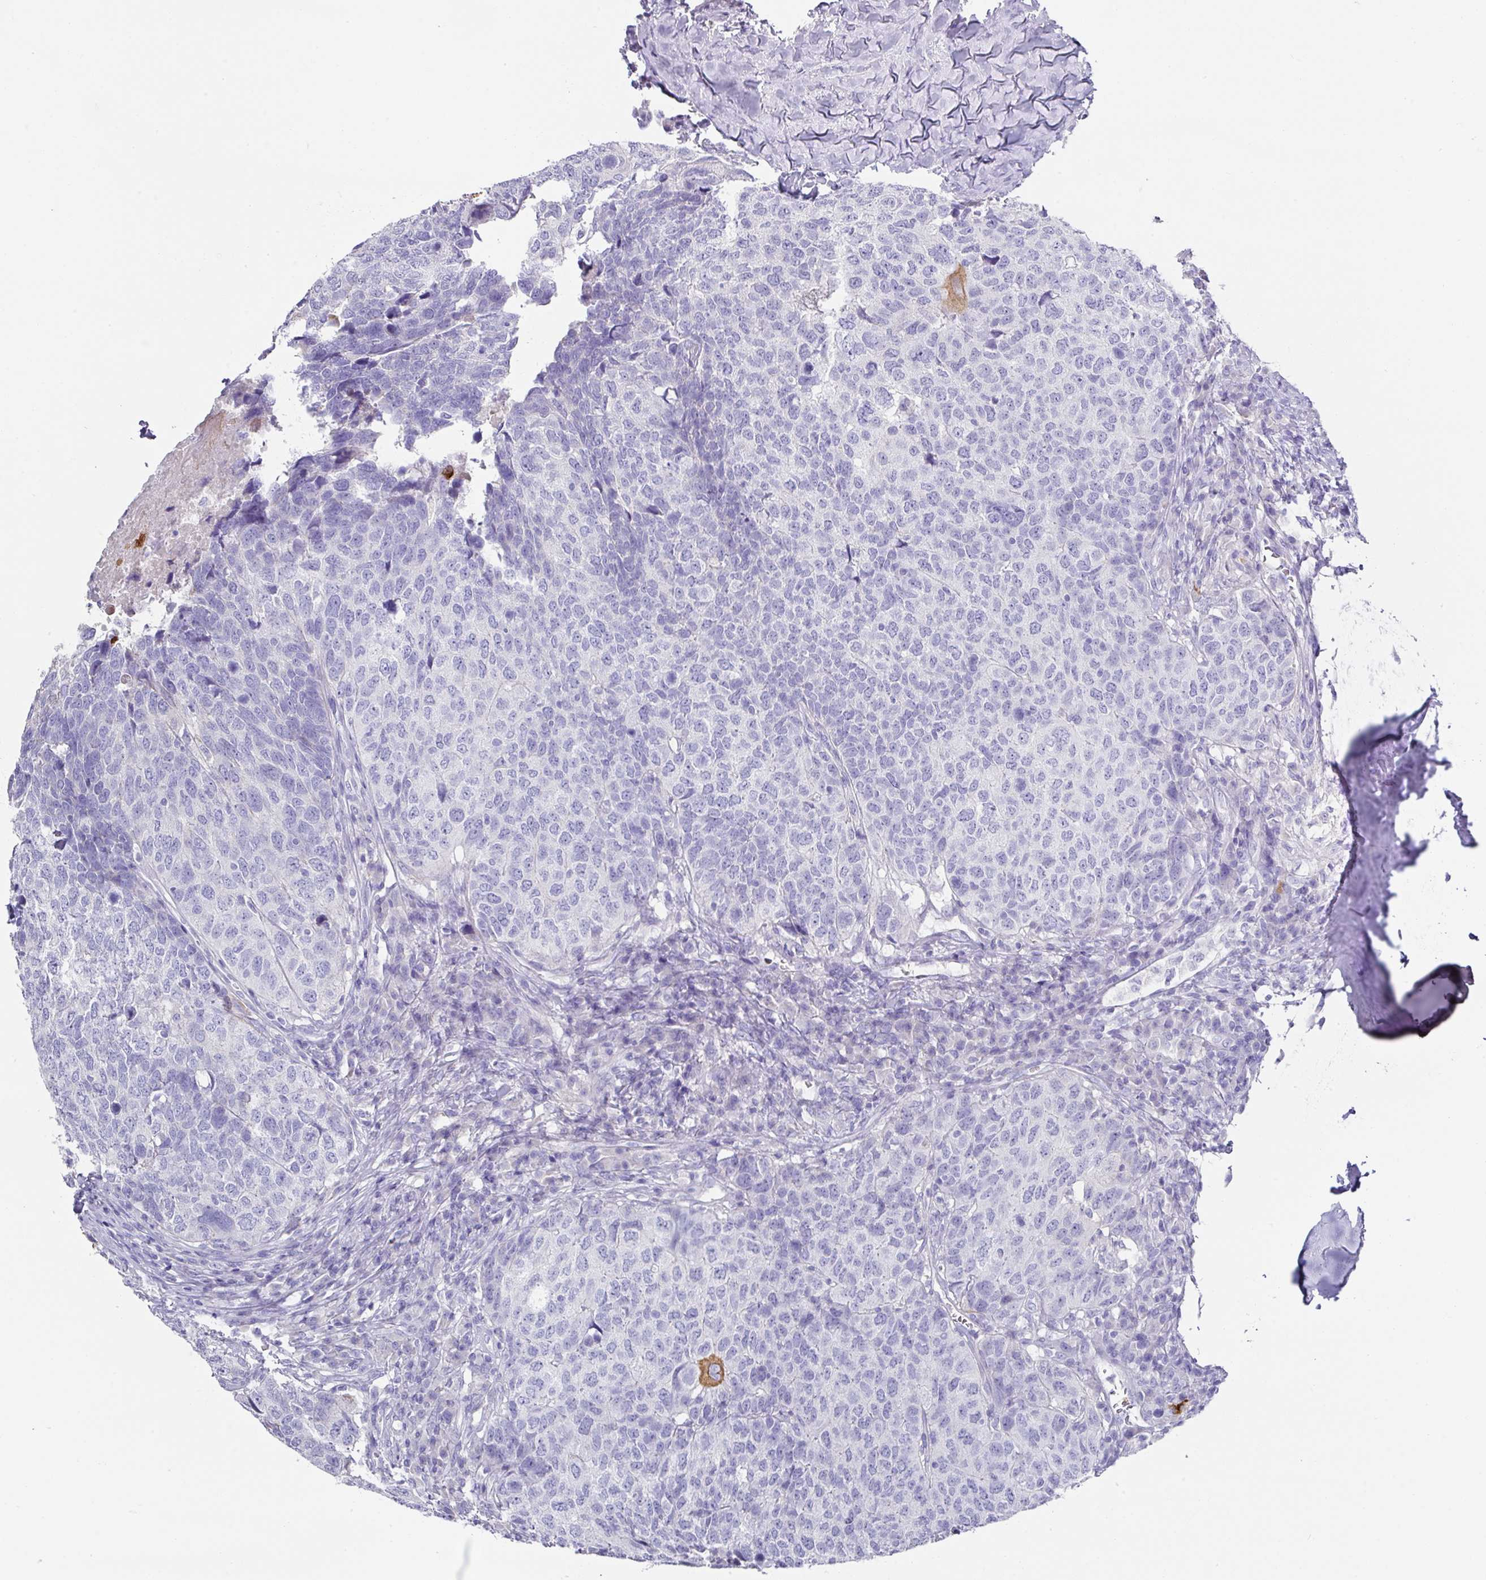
{"staining": {"intensity": "negative", "quantity": "none", "location": "none"}, "tissue": "head and neck cancer", "cell_type": "Tumor cells", "image_type": "cancer", "snomed": [{"axis": "morphology", "description": "Squamous cell carcinoma, NOS"}, {"axis": "topography", "description": "Head-Neck"}], "caption": "This is an immunohistochemistry (IHC) histopathology image of head and neck cancer (squamous cell carcinoma). There is no expression in tumor cells.", "gene": "TARM1", "patient": {"sex": "male", "age": 66}}